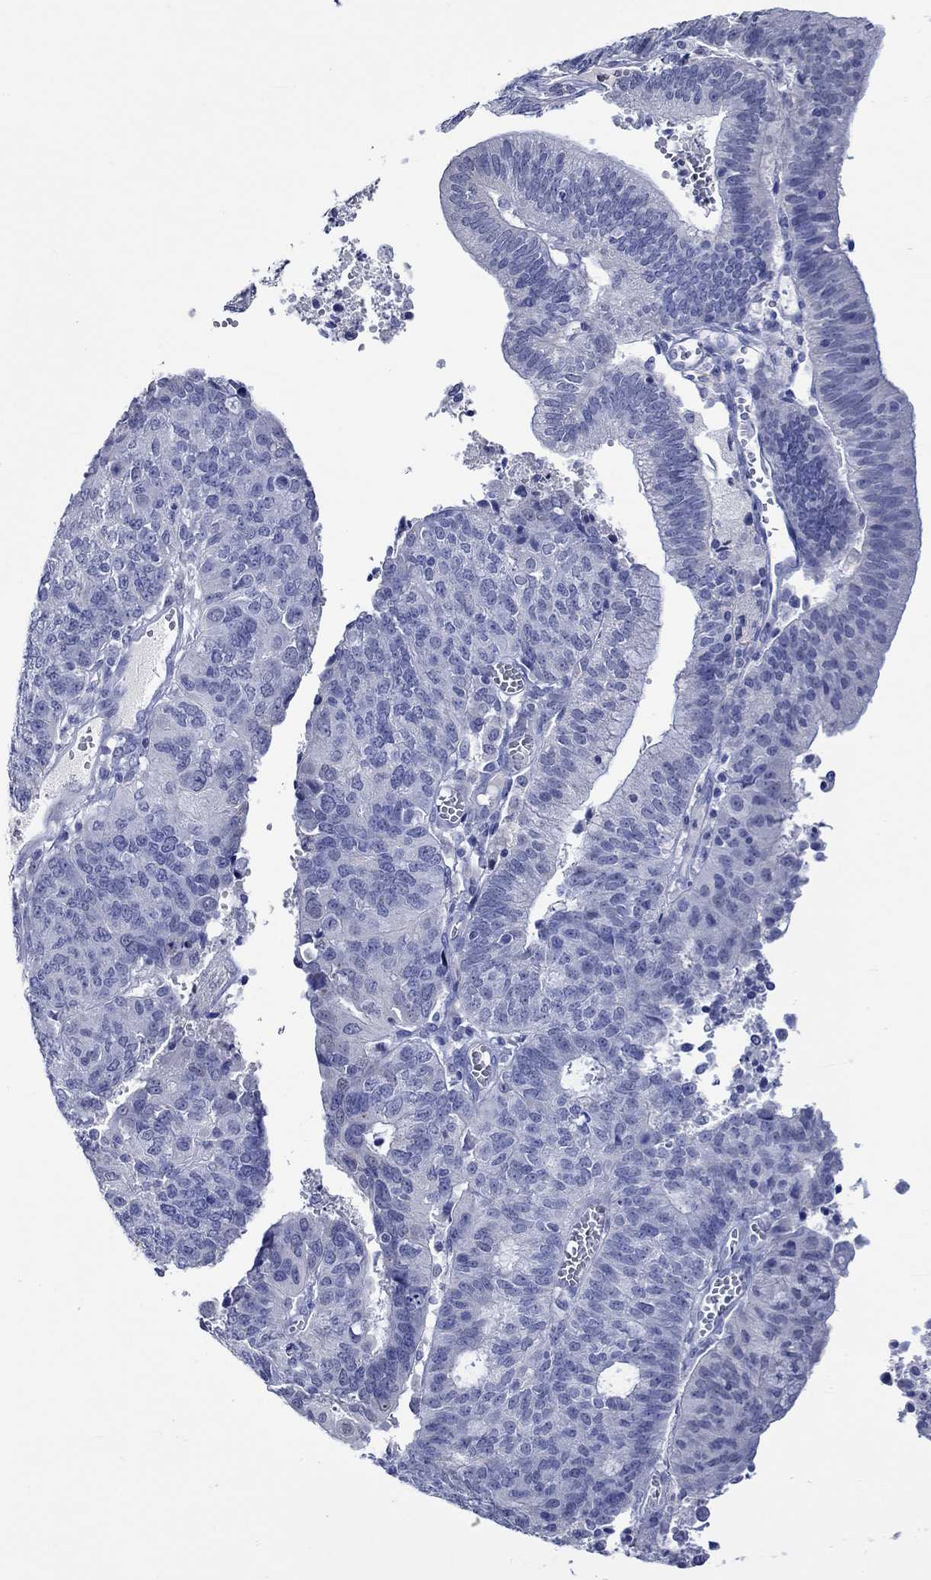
{"staining": {"intensity": "negative", "quantity": "none", "location": "none"}, "tissue": "endometrial cancer", "cell_type": "Tumor cells", "image_type": "cancer", "snomed": [{"axis": "morphology", "description": "Adenocarcinoma, NOS"}, {"axis": "topography", "description": "Endometrium"}], "caption": "High magnification brightfield microscopy of endometrial adenocarcinoma stained with DAB (brown) and counterstained with hematoxylin (blue): tumor cells show no significant staining.", "gene": "KLHL35", "patient": {"sex": "female", "age": 82}}